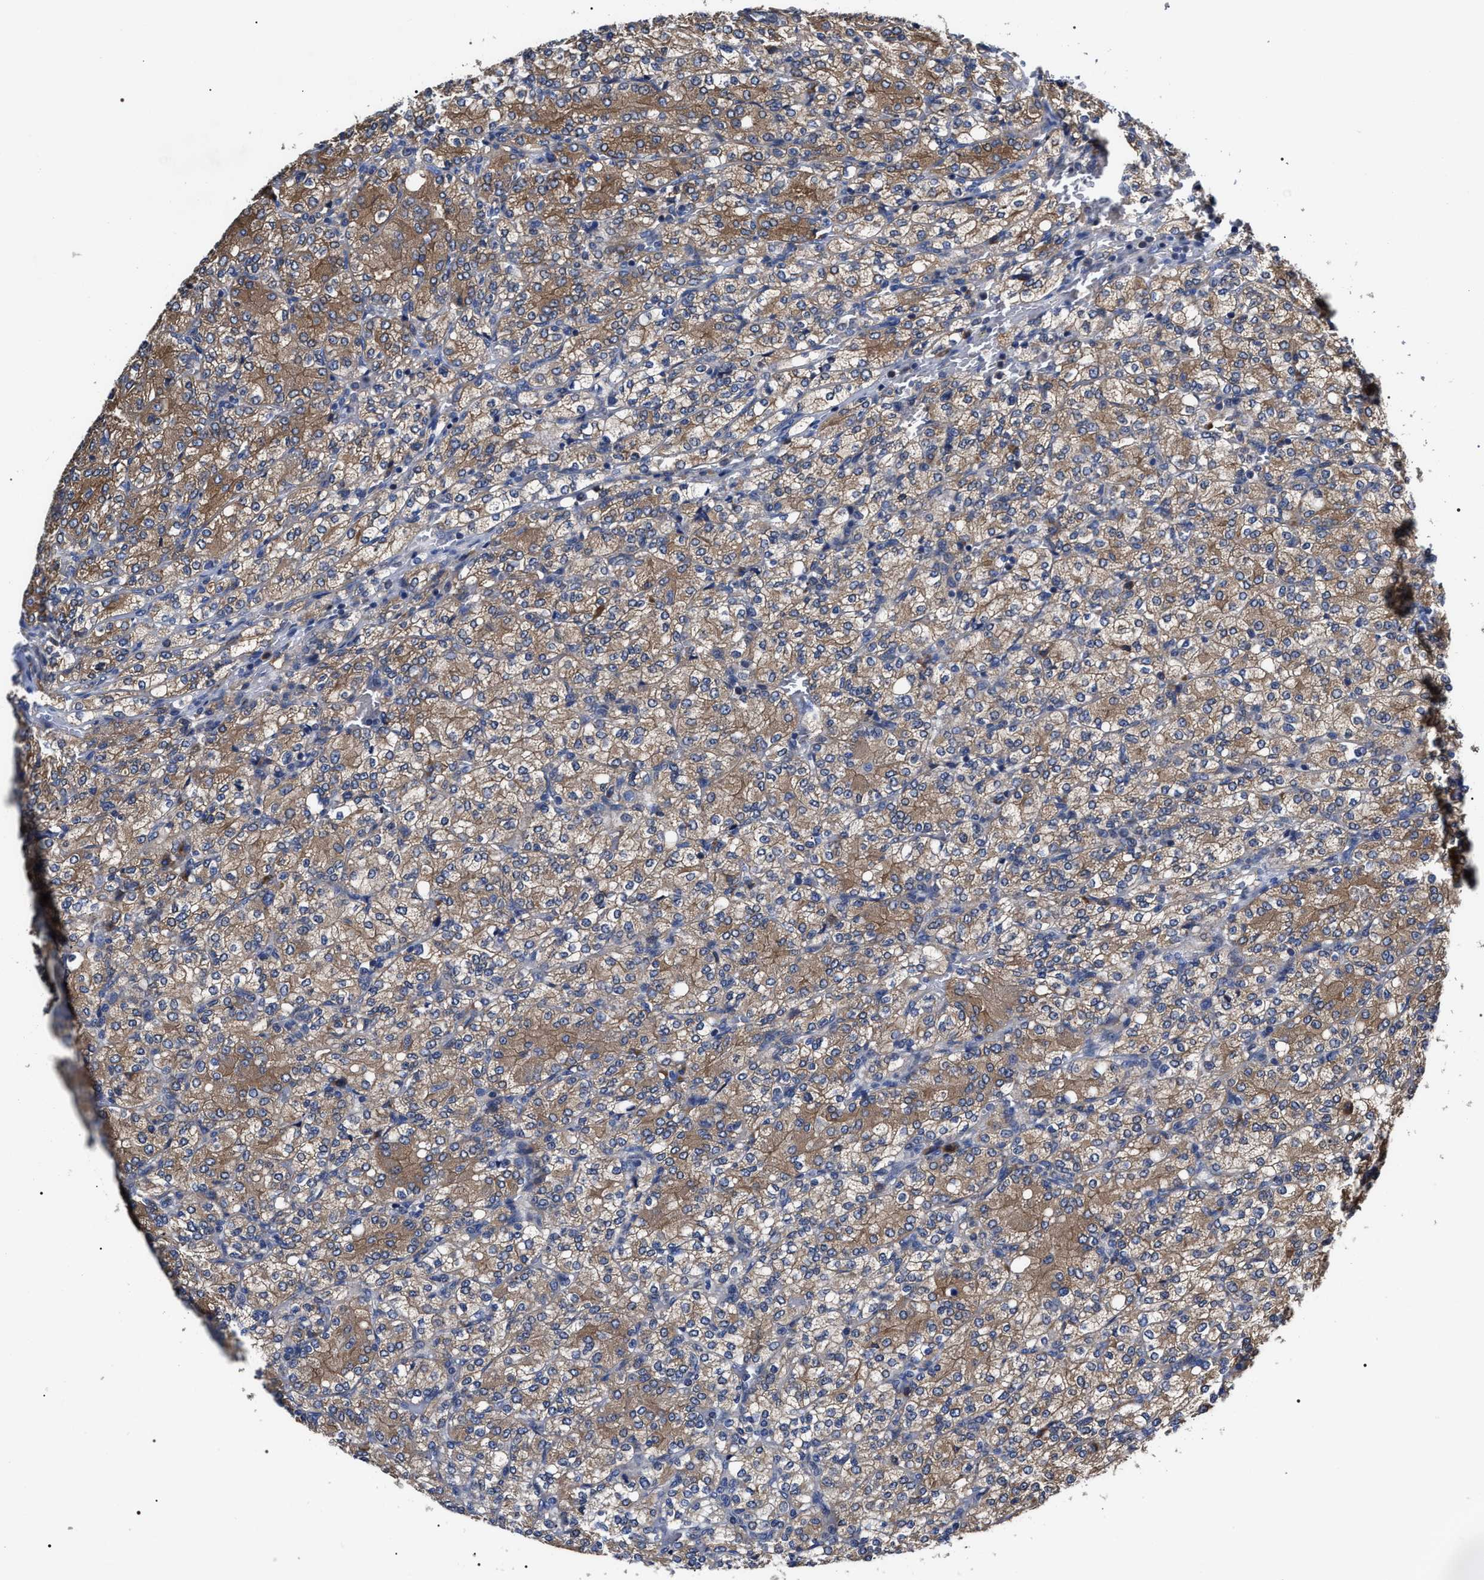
{"staining": {"intensity": "moderate", "quantity": ">75%", "location": "cytoplasmic/membranous"}, "tissue": "renal cancer", "cell_type": "Tumor cells", "image_type": "cancer", "snomed": [{"axis": "morphology", "description": "Adenocarcinoma, NOS"}, {"axis": "topography", "description": "Kidney"}], "caption": "The immunohistochemical stain highlights moderate cytoplasmic/membranous positivity in tumor cells of adenocarcinoma (renal) tissue.", "gene": "MACC1", "patient": {"sex": "male", "age": 77}}